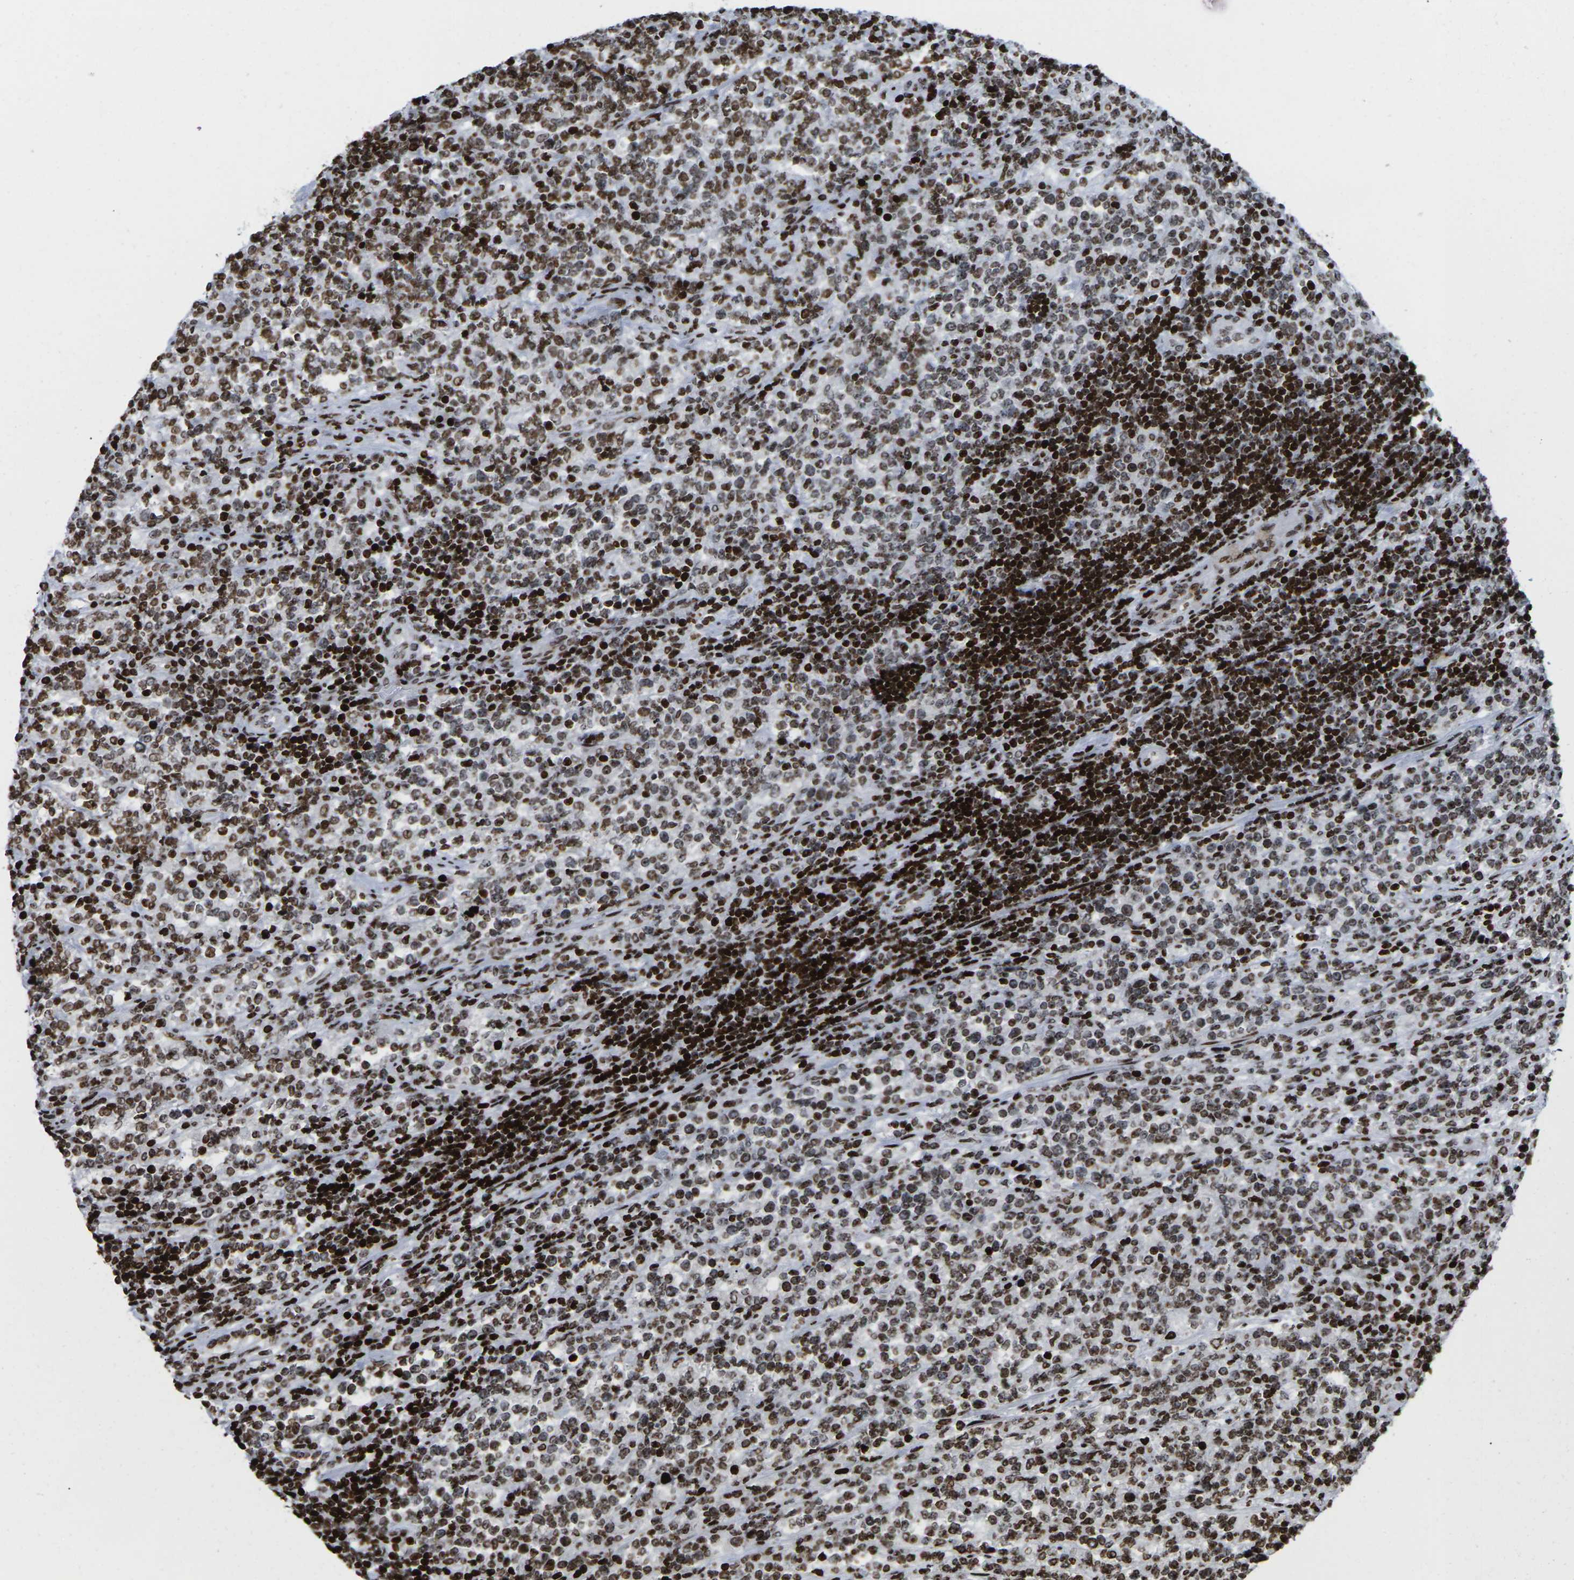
{"staining": {"intensity": "strong", "quantity": ">75%", "location": "nuclear"}, "tissue": "lymphoma", "cell_type": "Tumor cells", "image_type": "cancer", "snomed": [{"axis": "morphology", "description": "Malignant lymphoma, non-Hodgkin's type, High grade"}, {"axis": "topography", "description": "Soft tissue"}], "caption": "Lymphoma stained for a protein (brown) displays strong nuclear positive staining in about >75% of tumor cells.", "gene": "H1-4", "patient": {"sex": "male", "age": 18}}